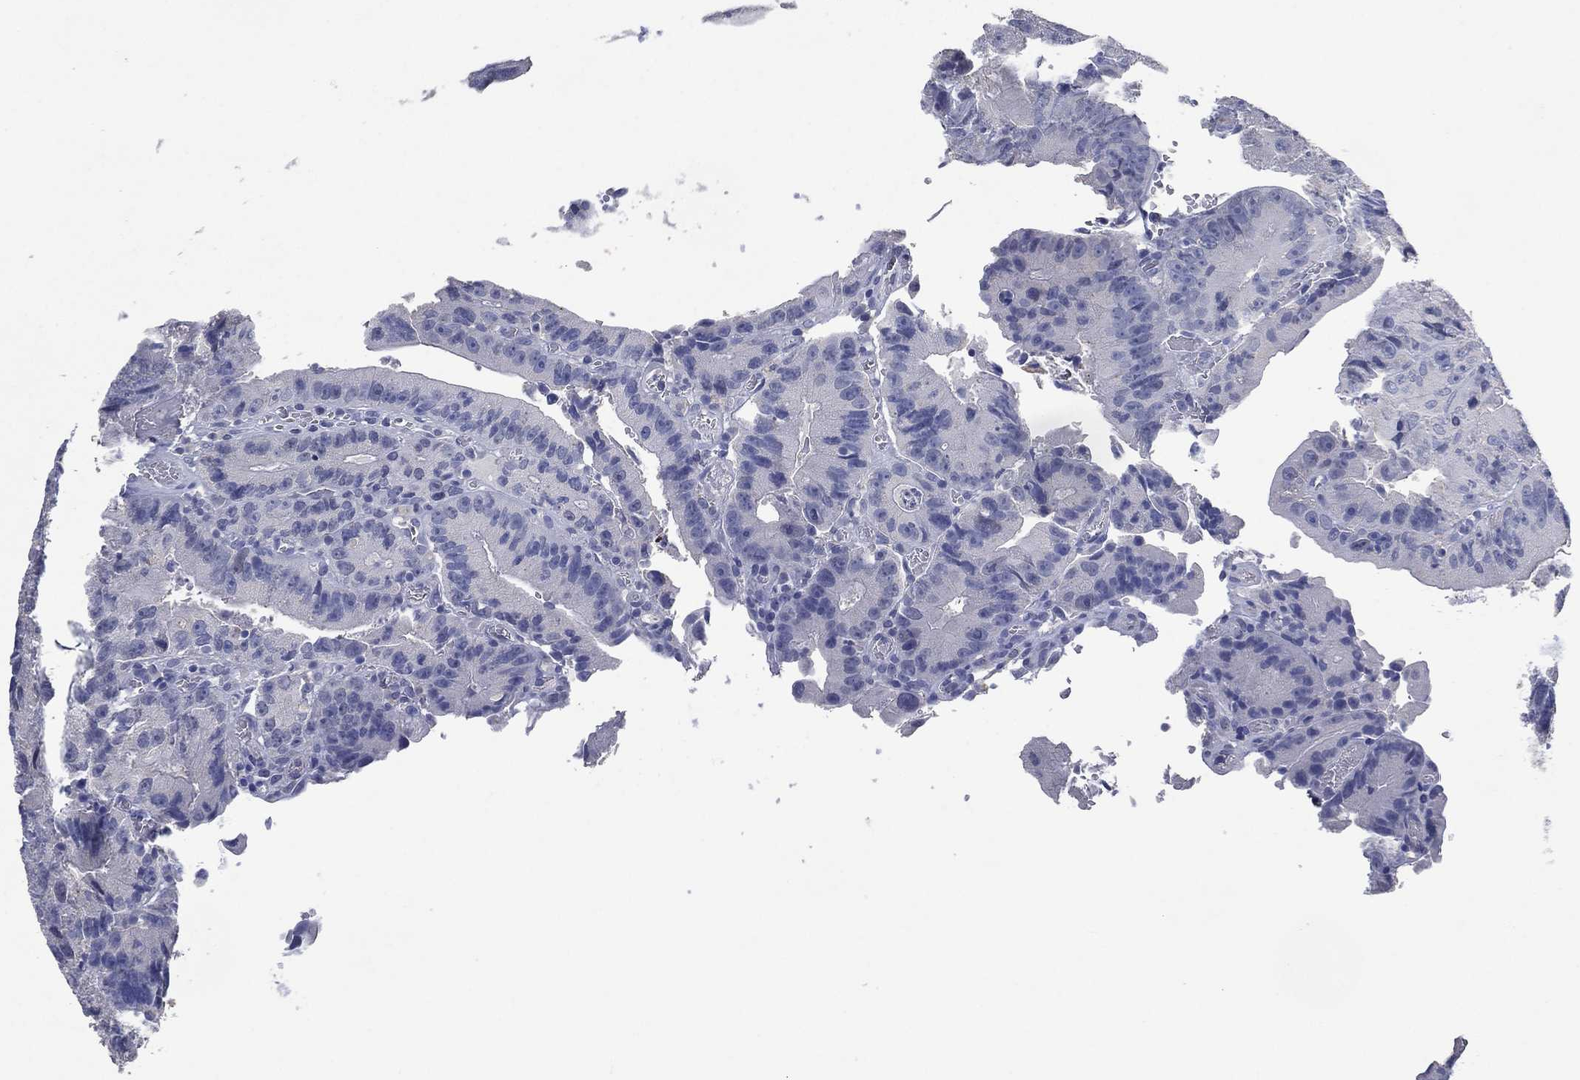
{"staining": {"intensity": "negative", "quantity": "none", "location": "none"}, "tissue": "colorectal cancer", "cell_type": "Tumor cells", "image_type": "cancer", "snomed": [{"axis": "morphology", "description": "Adenocarcinoma, NOS"}, {"axis": "topography", "description": "Colon"}], "caption": "DAB immunohistochemical staining of human colorectal cancer (adenocarcinoma) reveals no significant staining in tumor cells. (Brightfield microscopy of DAB (3,3'-diaminobenzidine) IHC at high magnification).", "gene": "FSCN2", "patient": {"sex": "female", "age": 86}}